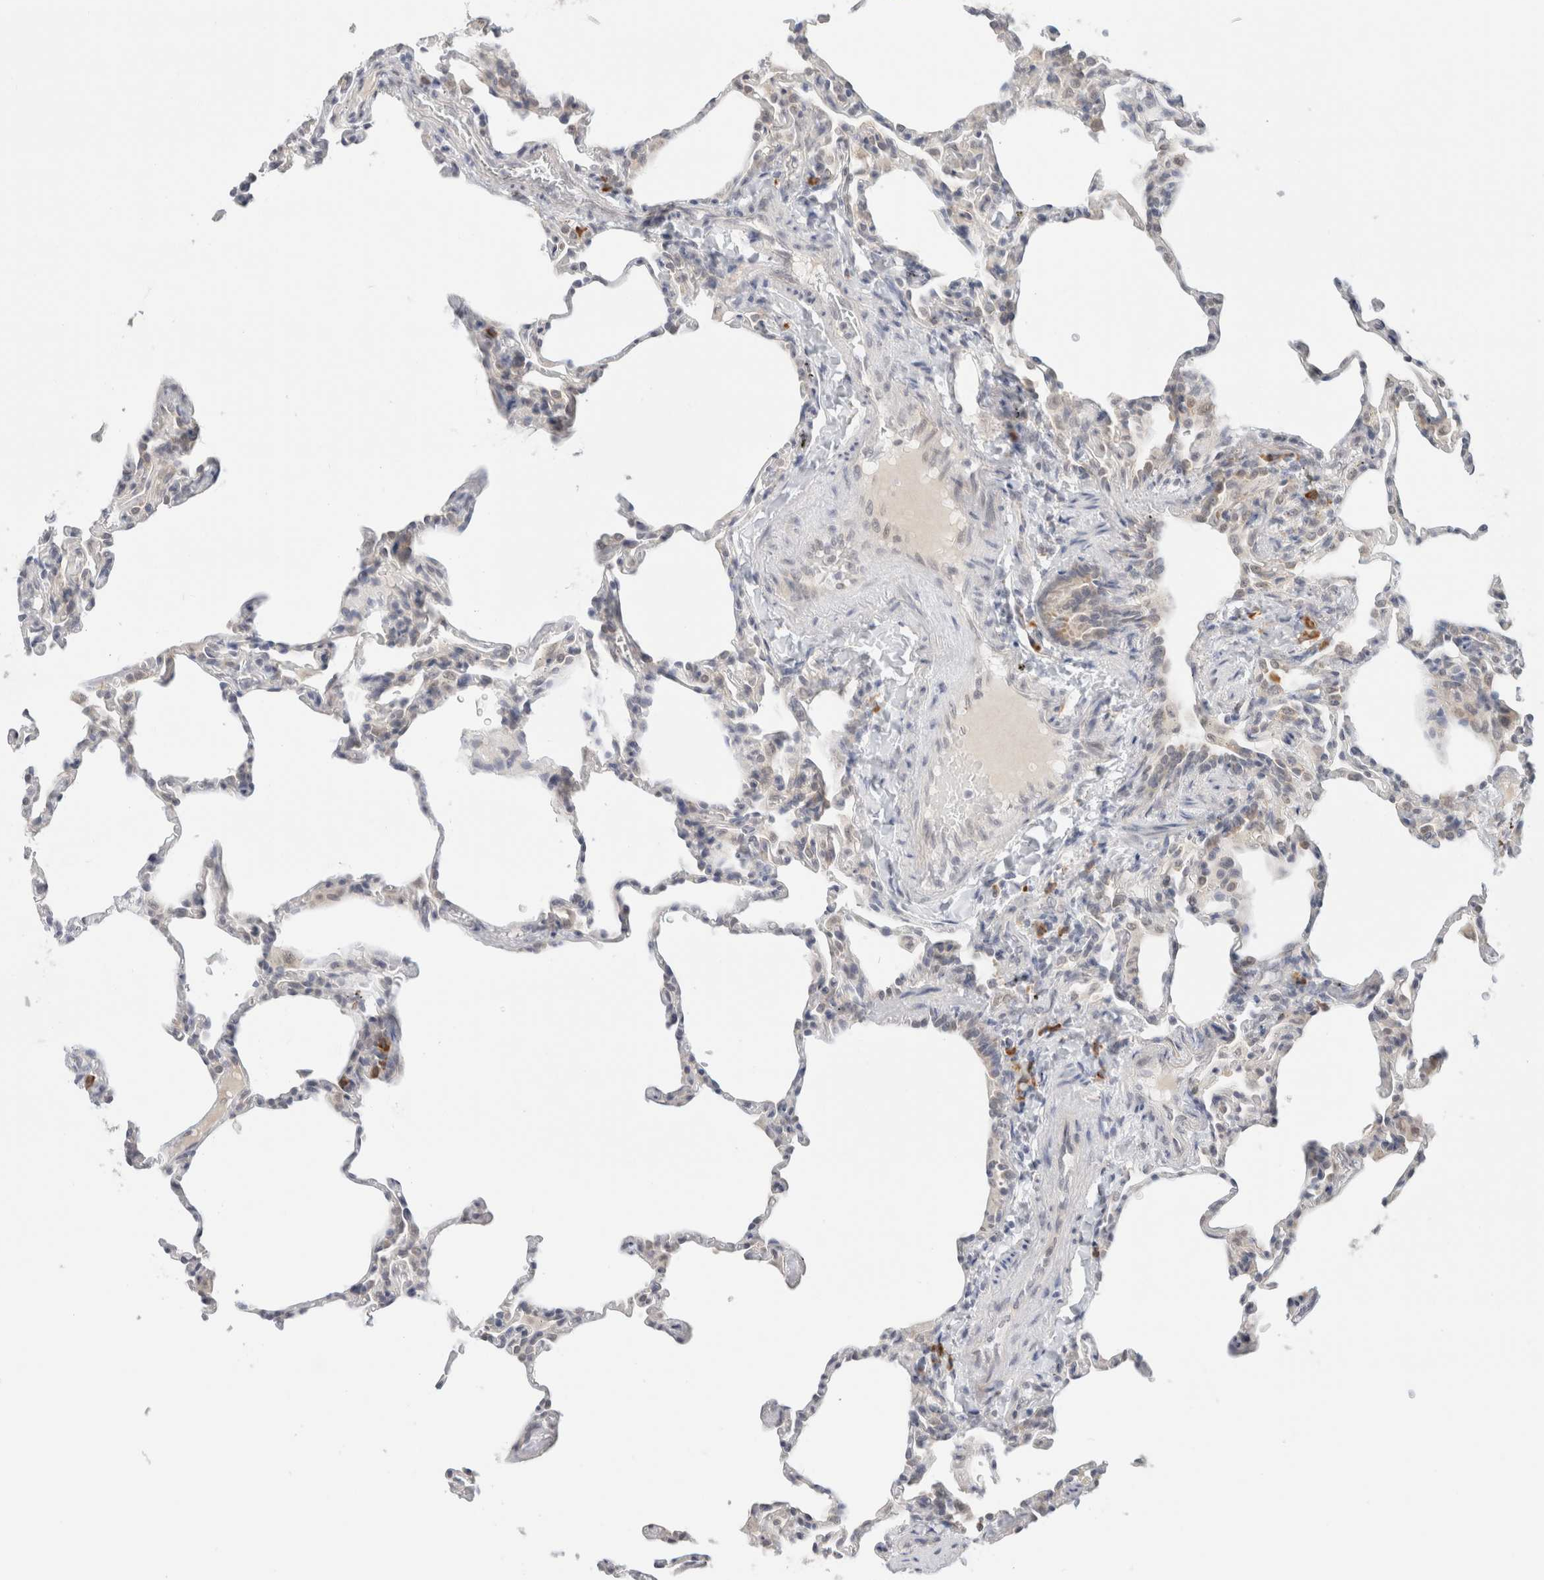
{"staining": {"intensity": "negative", "quantity": "none", "location": "none"}, "tissue": "lung", "cell_type": "Alveolar cells", "image_type": "normal", "snomed": [{"axis": "morphology", "description": "Normal tissue, NOS"}, {"axis": "topography", "description": "Lung"}], "caption": "Immunohistochemistry micrograph of normal lung stained for a protein (brown), which demonstrates no expression in alveolar cells. (Brightfield microscopy of DAB (3,3'-diaminobenzidine) immunohistochemistry (IHC) at high magnification).", "gene": "HDLBP", "patient": {"sex": "male", "age": 20}}